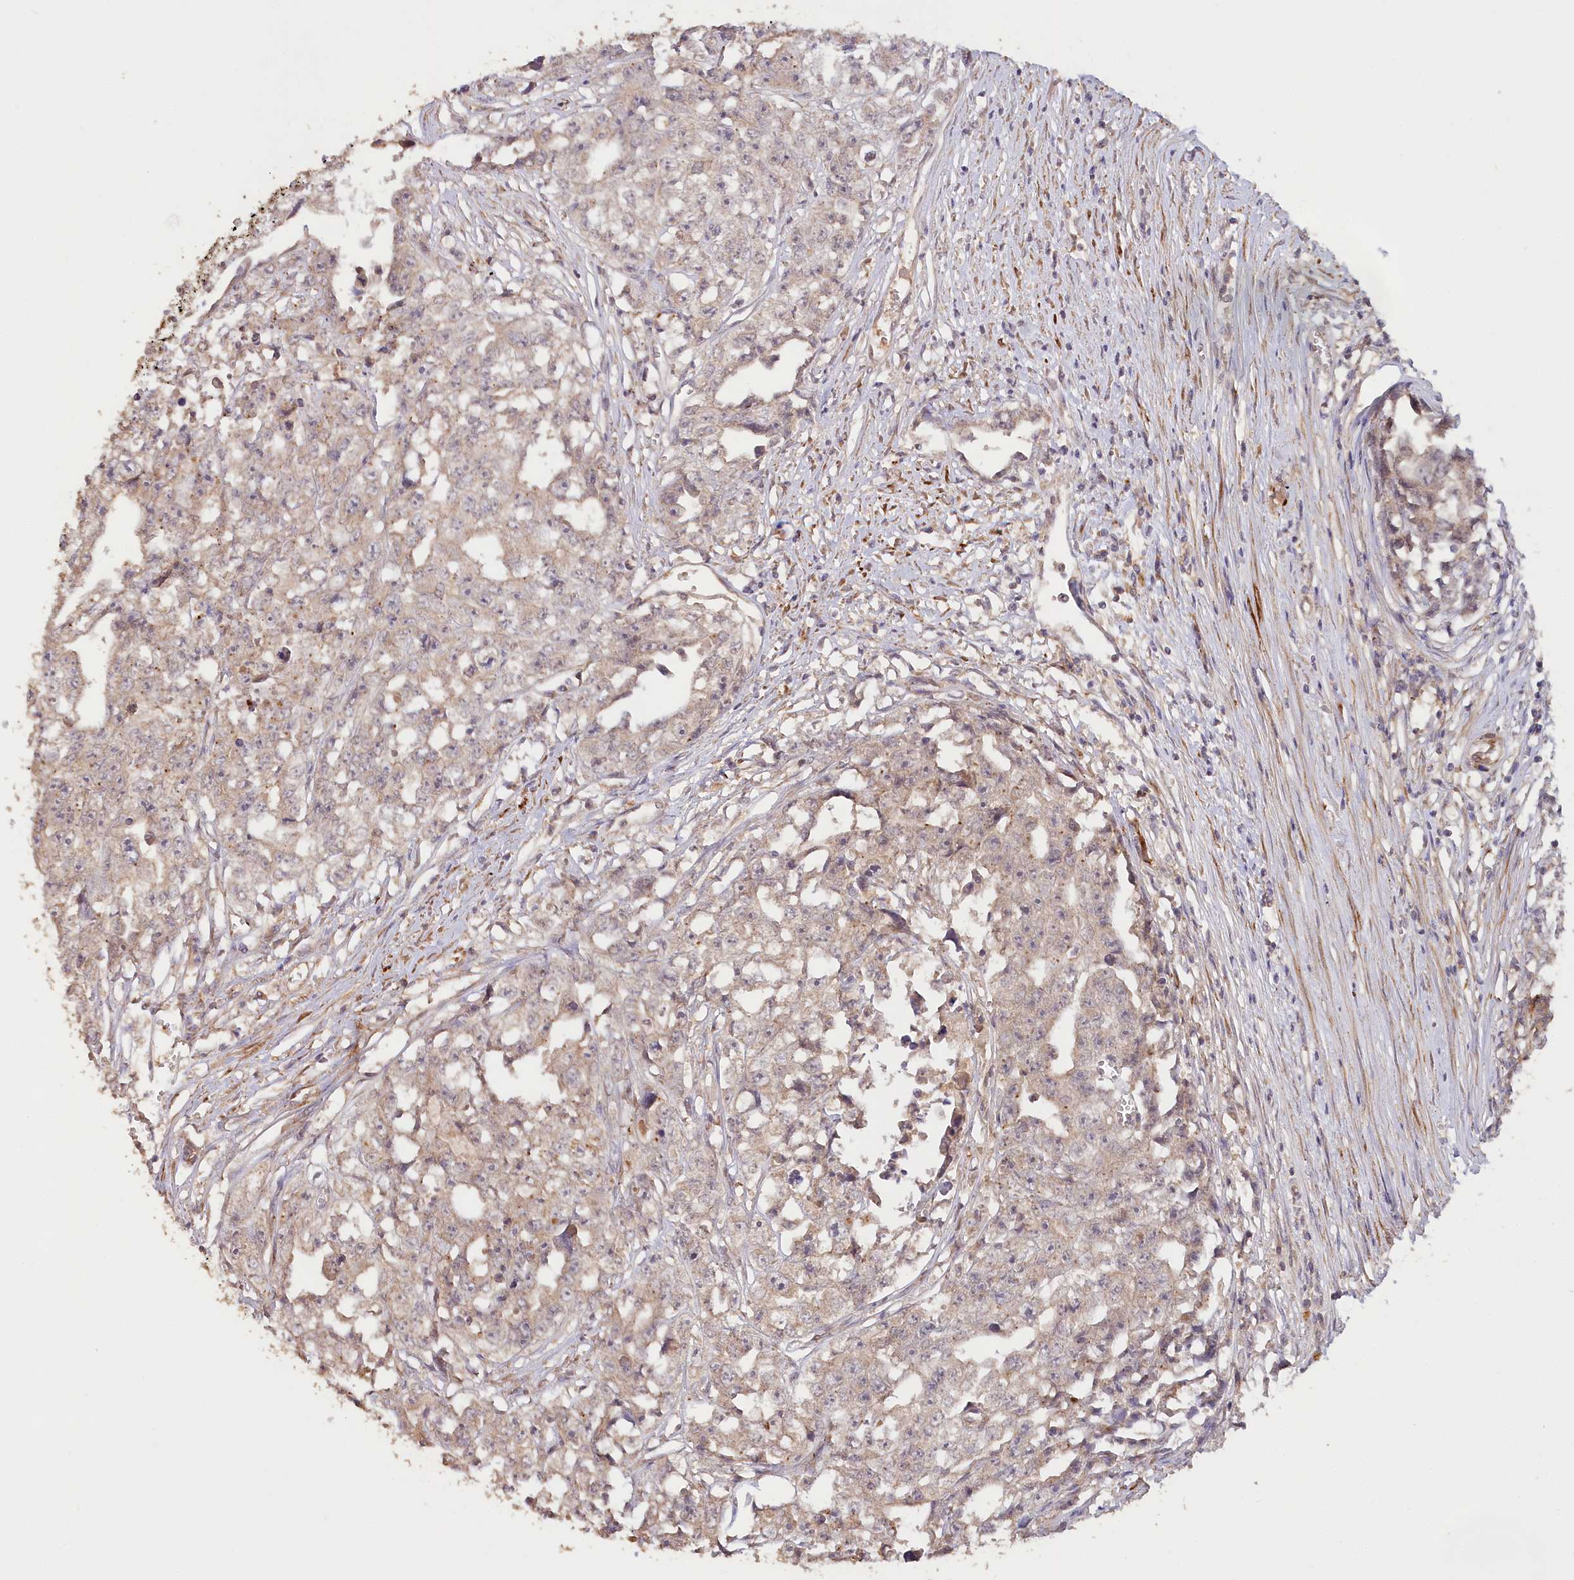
{"staining": {"intensity": "weak", "quantity": "25%-75%", "location": "cytoplasmic/membranous"}, "tissue": "testis cancer", "cell_type": "Tumor cells", "image_type": "cancer", "snomed": [{"axis": "morphology", "description": "Seminoma, NOS"}, {"axis": "morphology", "description": "Carcinoma, Embryonal, NOS"}, {"axis": "topography", "description": "Testis"}], "caption": "DAB immunohistochemical staining of testis cancer (embryonal carcinoma) reveals weak cytoplasmic/membranous protein staining in about 25%-75% of tumor cells.", "gene": "IRAK1BP1", "patient": {"sex": "male", "age": 43}}